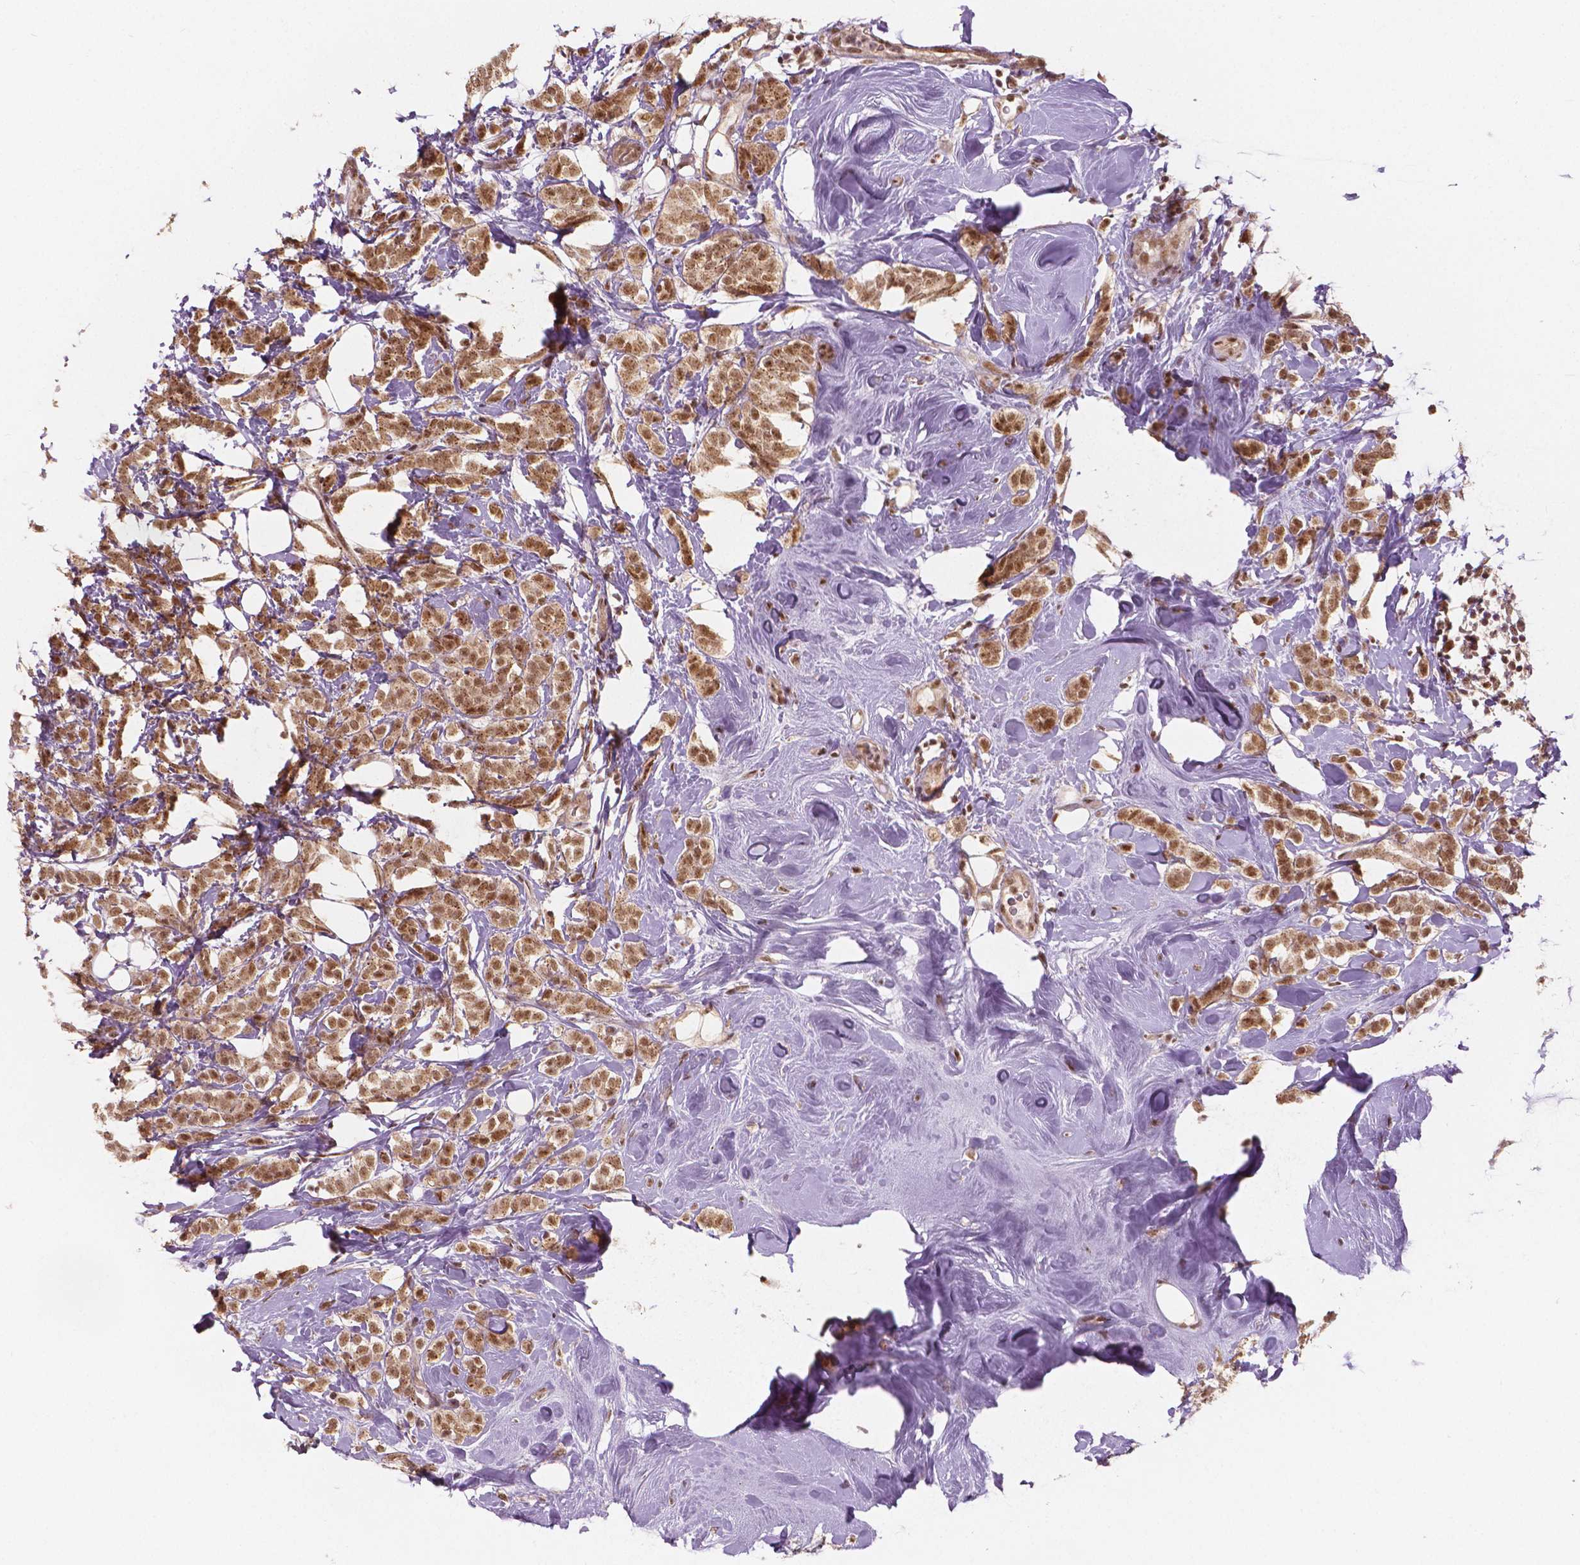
{"staining": {"intensity": "moderate", "quantity": ">75%", "location": "nuclear"}, "tissue": "breast cancer", "cell_type": "Tumor cells", "image_type": "cancer", "snomed": [{"axis": "morphology", "description": "Lobular carcinoma"}, {"axis": "topography", "description": "Breast"}], "caption": "The immunohistochemical stain labels moderate nuclear positivity in tumor cells of breast lobular carcinoma tissue.", "gene": "NSD2", "patient": {"sex": "female", "age": 49}}